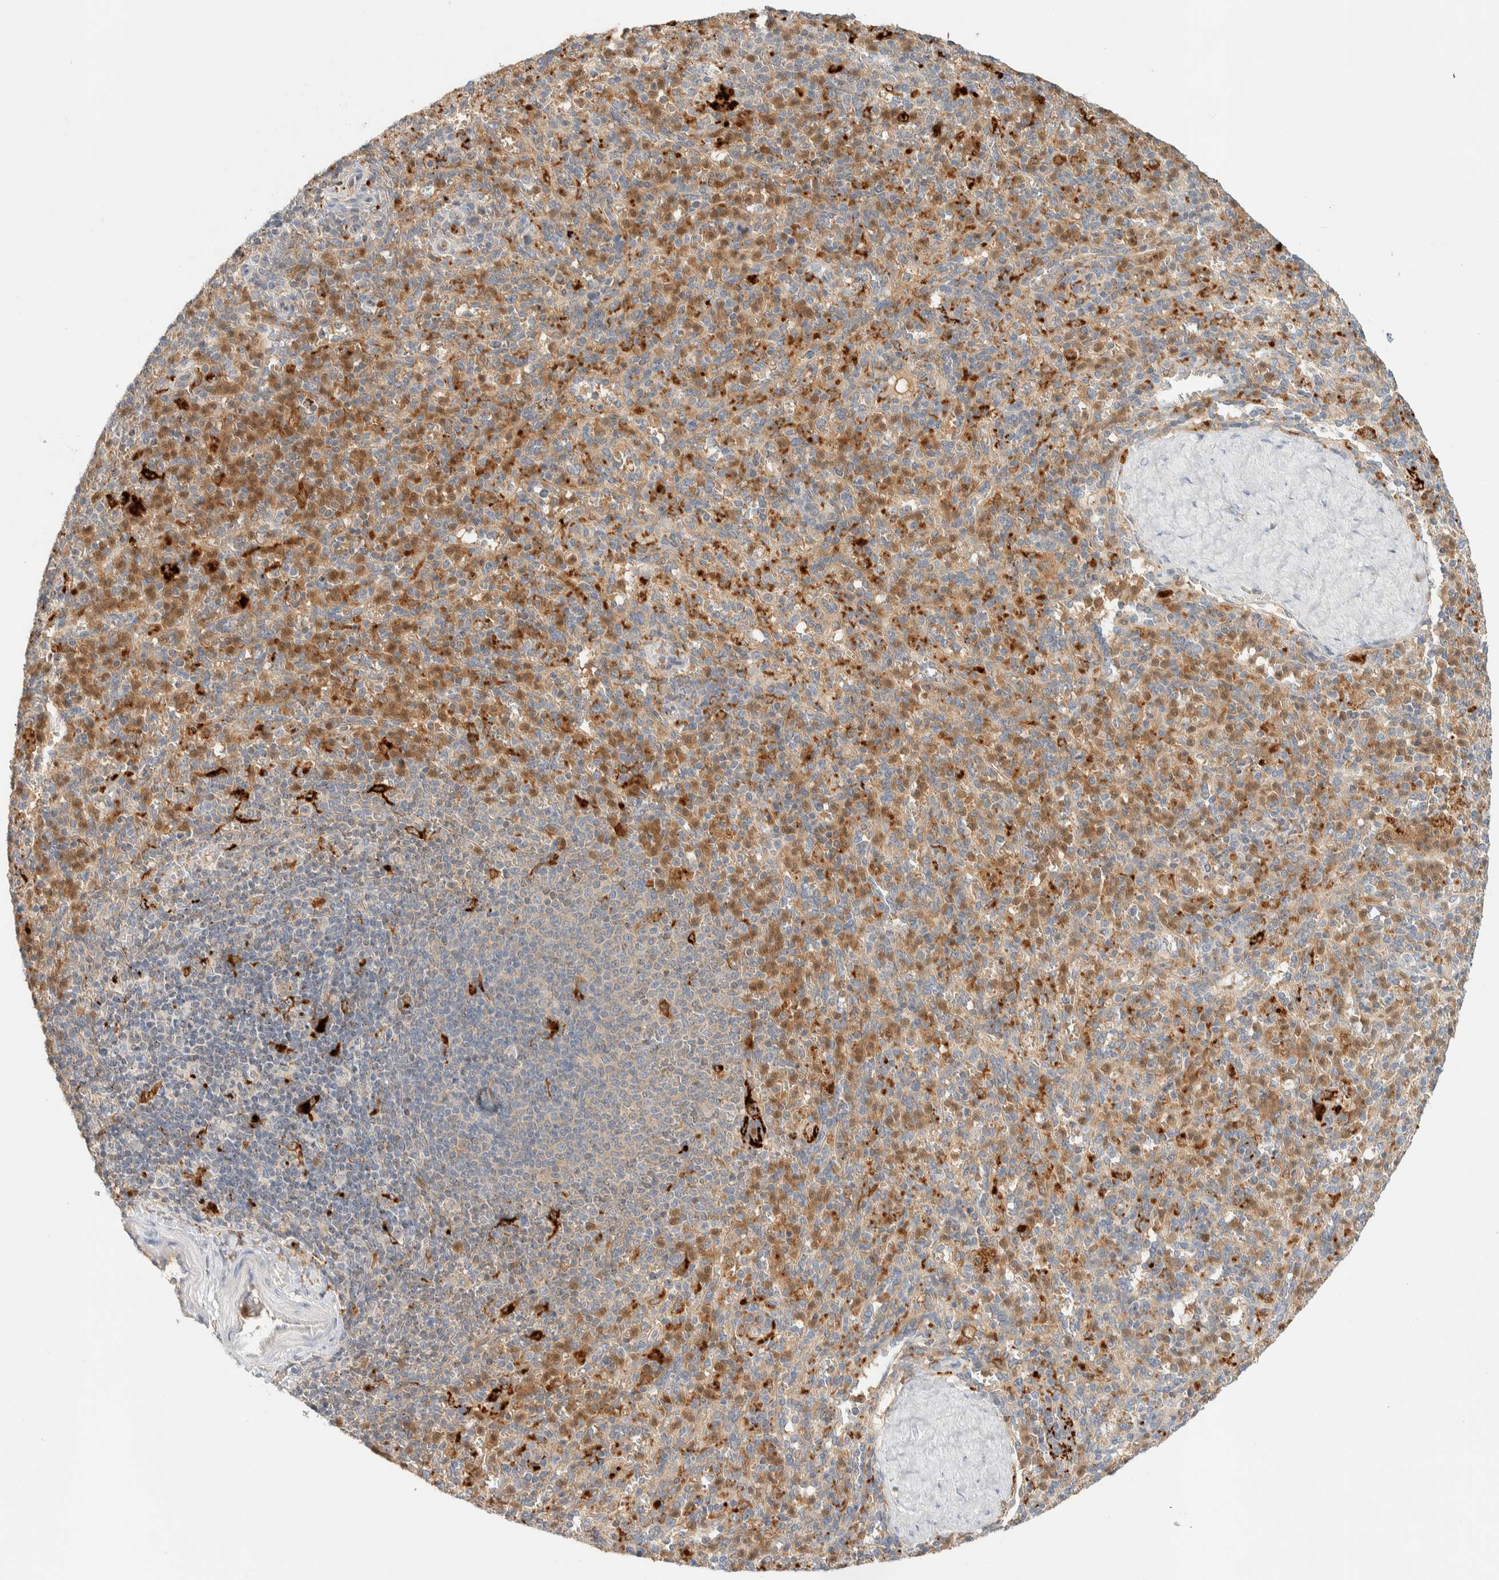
{"staining": {"intensity": "moderate", "quantity": "25%-75%", "location": "cytoplasmic/membranous"}, "tissue": "spleen", "cell_type": "Cells in red pulp", "image_type": "normal", "snomed": [{"axis": "morphology", "description": "Normal tissue, NOS"}, {"axis": "topography", "description": "Spleen"}], "caption": "Immunohistochemistry (DAB) staining of normal human spleen exhibits moderate cytoplasmic/membranous protein staining in about 25%-75% of cells in red pulp.", "gene": "GCLM", "patient": {"sex": "male", "age": 36}}